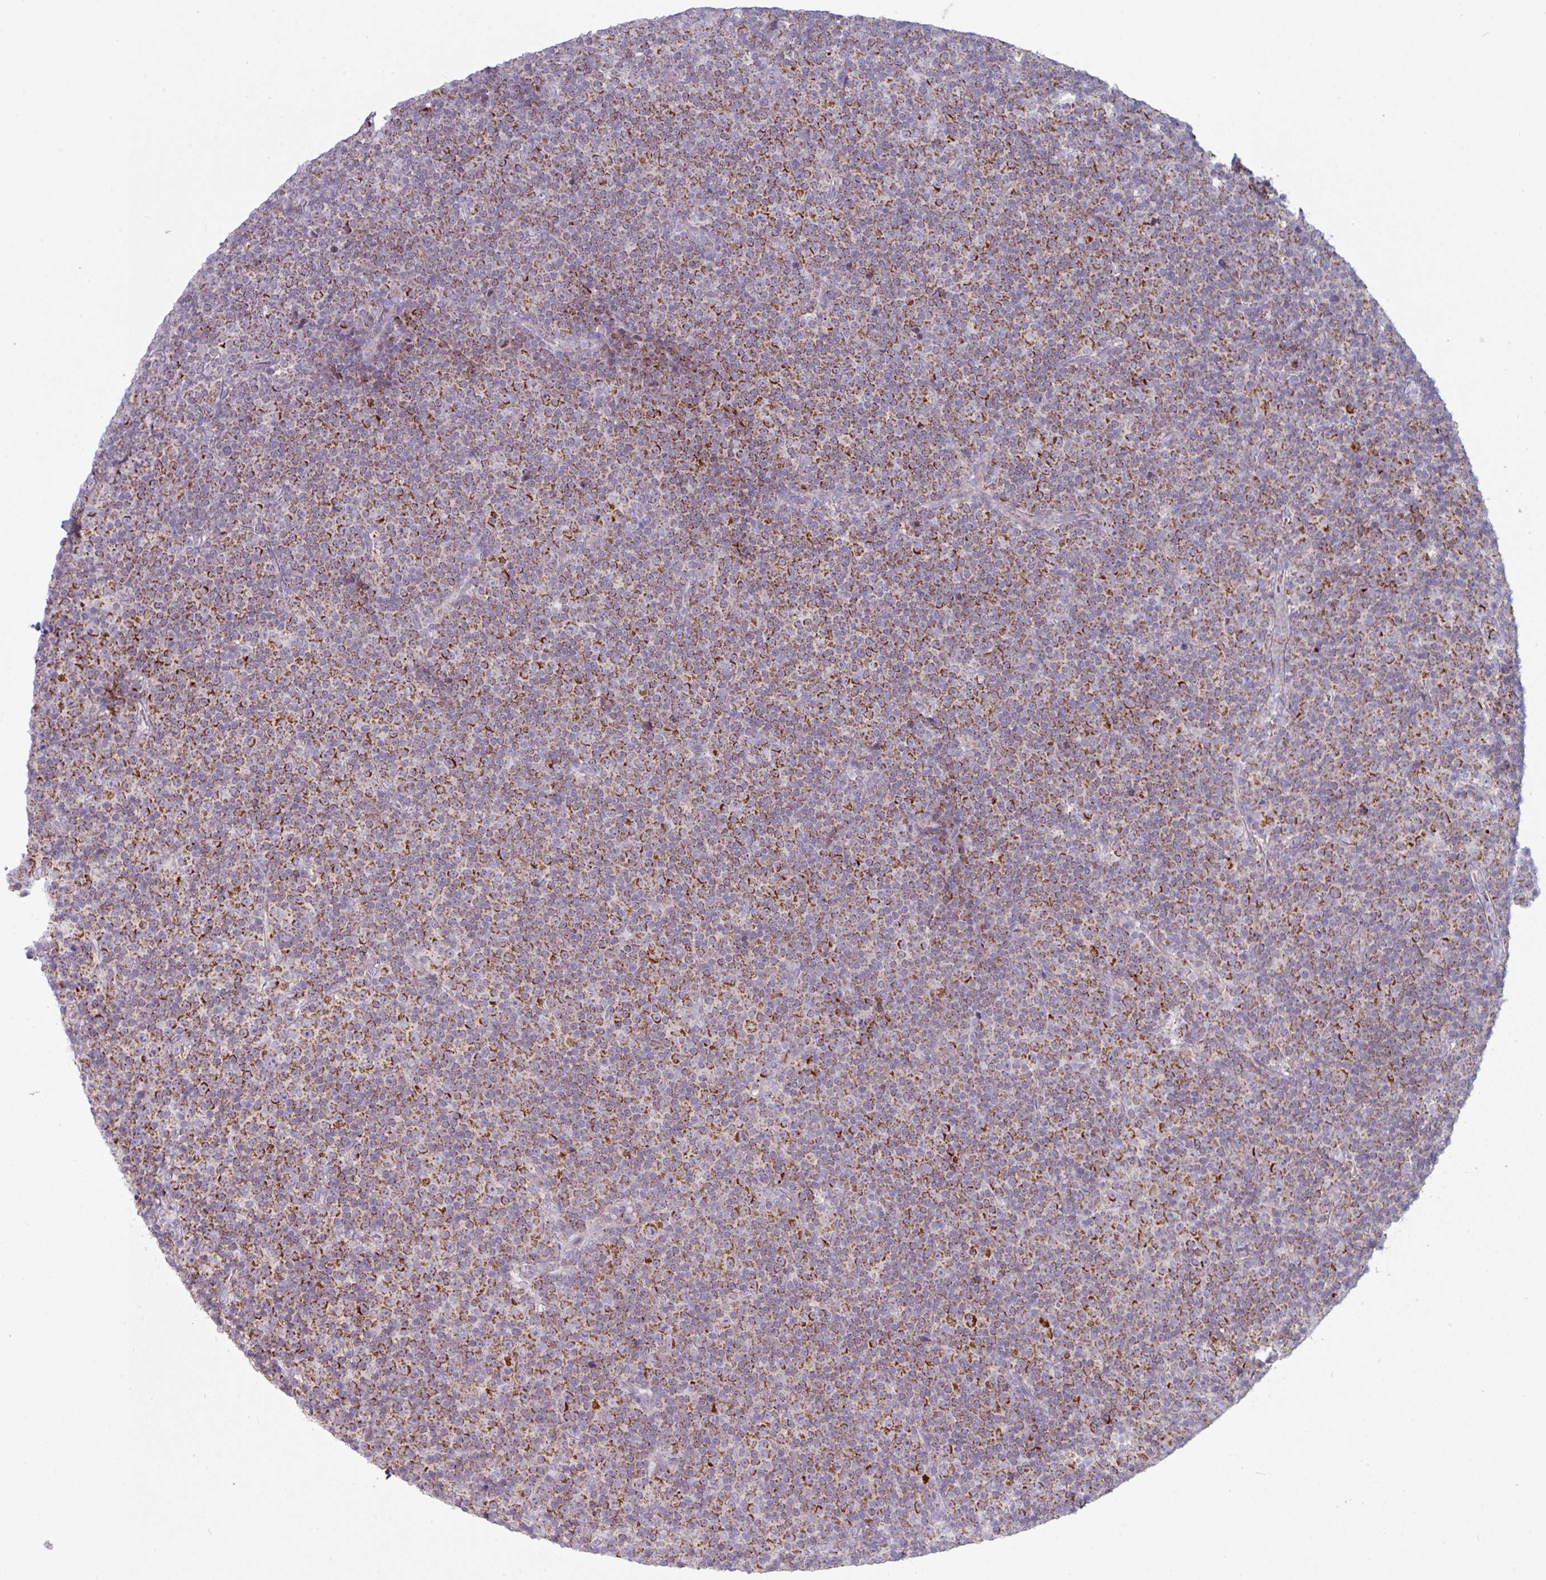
{"staining": {"intensity": "strong", "quantity": ">75%", "location": "cytoplasmic/membranous"}, "tissue": "lymphoma", "cell_type": "Tumor cells", "image_type": "cancer", "snomed": [{"axis": "morphology", "description": "Malignant lymphoma, non-Hodgkin's type, Low grade"}, {"axis": "topography", "description": "Lymph node"}], "caption": "Immunohistochemistry (IHC) (DAB (3,3'-diaminobenzidine)) staining of malignant lymphoma, non-Hodgkin's type (low-grade) shows strong cytoplasmic/membranous protein expression in approximately >75% of tumor cells.", "gene": "ZNF615", "patient": {"sex": "female", "age": 67}}